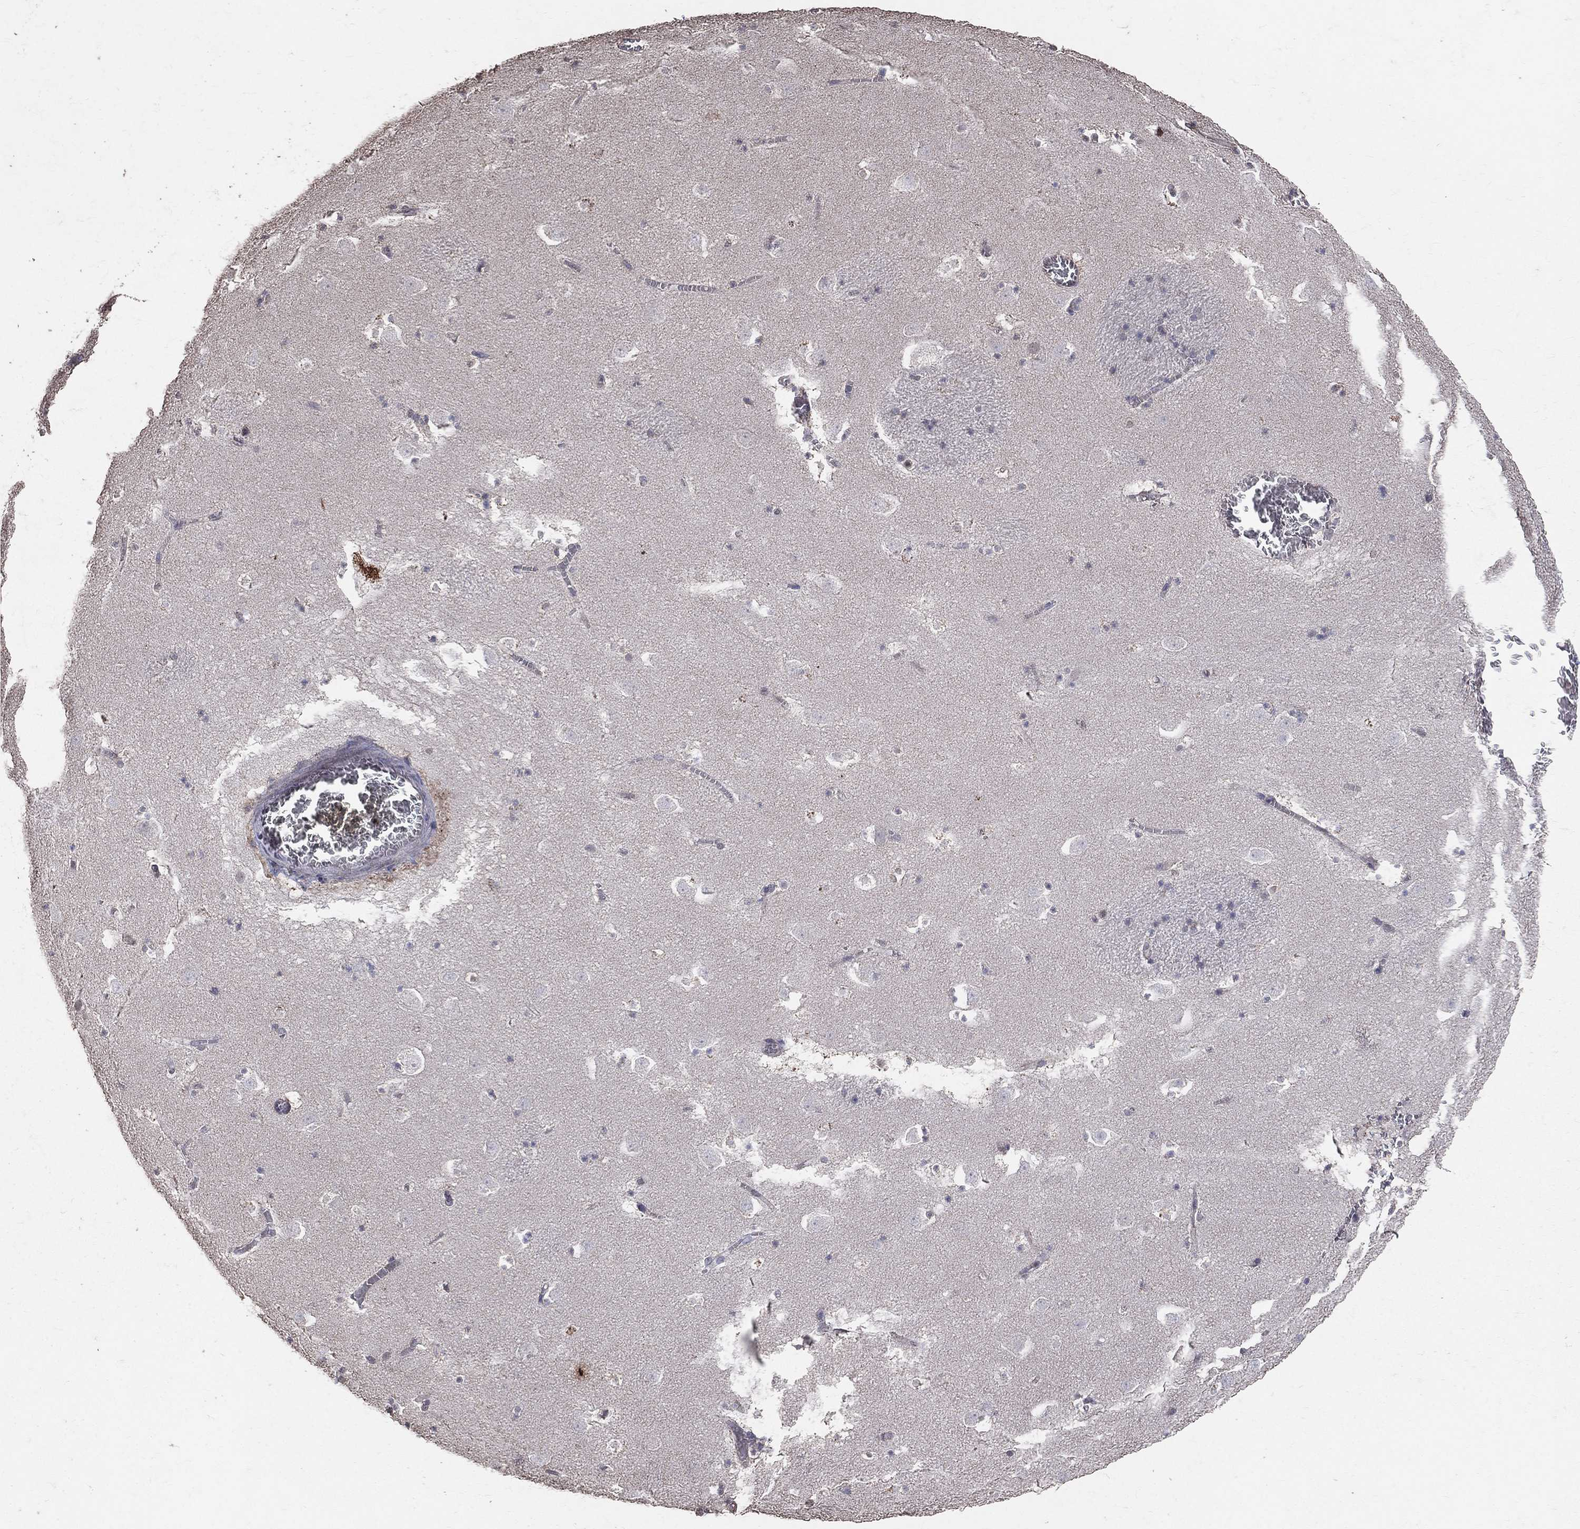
{"staining": {"intensity": "negative", "quantity": "none", "location": "none"}, "tissue": "caudate", "cell_type": "Glial cells", "image_type": "normal", "snomed": [{"axis": "morphology", "description": "Normal tissue, NOS"}, {"axis": "topography", "description": "Lateral ventricle wall"}], "caption": "This is a micrograph of immunohistochemistry staining of normal caudate, which shows no staining in glial cells.", "gene": "LY6K", "patient": {"sex": "female", "age": 42}}